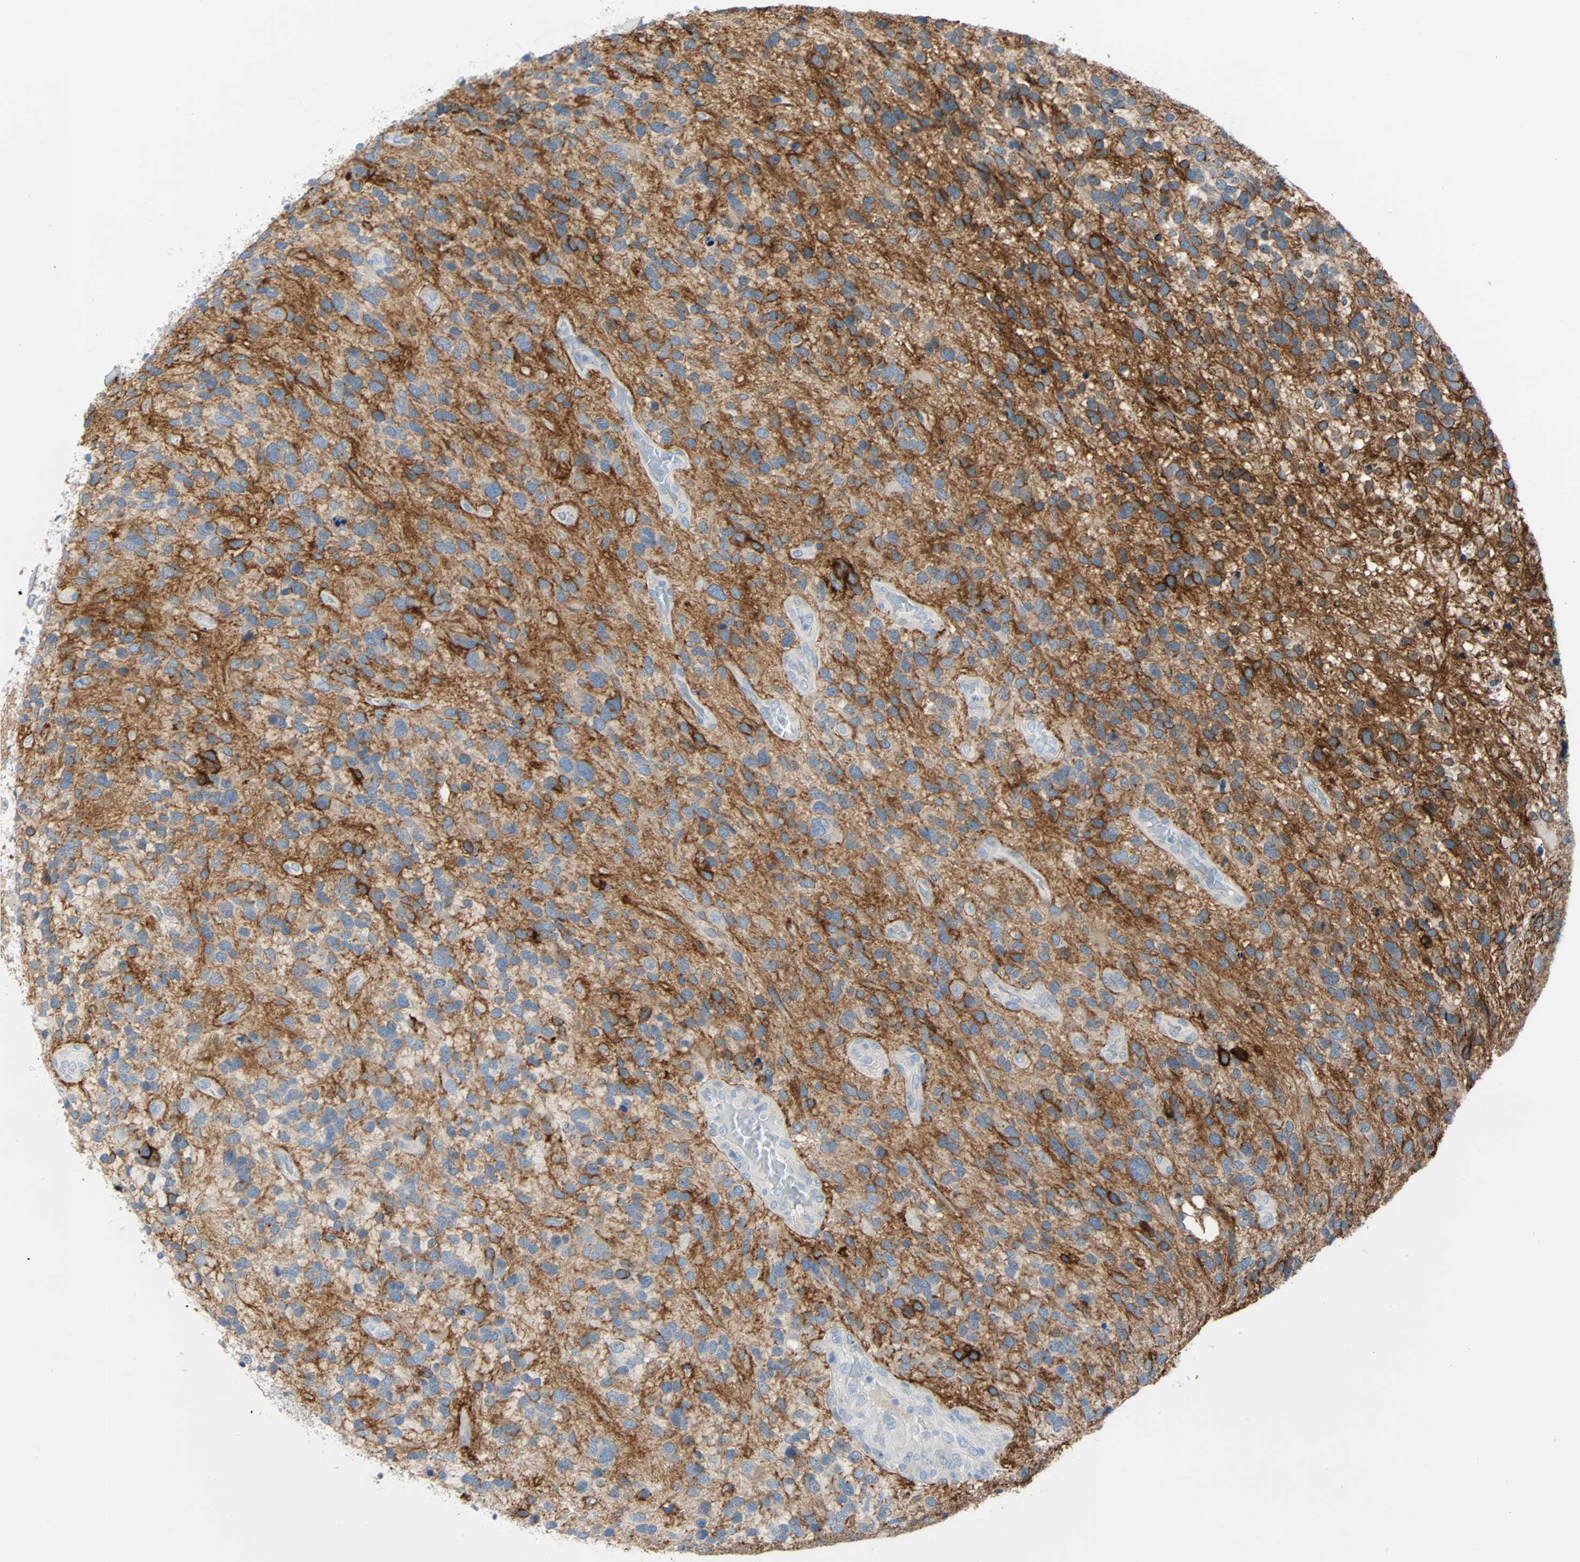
{"staining": {"intensity": "moderate", "quantity": "25%-75%", "location": "cytoplasmic/membranous"}, "tissue": "glioma", "cell_type": "Tumor cells", "image_type": "cancer", "snomed": [{"axis": "morphology", "description": "Glioma, malignant, High grade"}, {"axis": "topography", "description": "Brain"}], "caption": "Malignant high-grade glioma stained with immunohistochemistry reveals moderate cytoplasmic/membranous staining in about 25%-75% of tumor cells. (DAB (3,3'-diaminobenzidine) IHC, brown staining for protein, blue staining for nuclei).", "gene": "PDPN", "patient": {"sex": "female", "age": 58}}